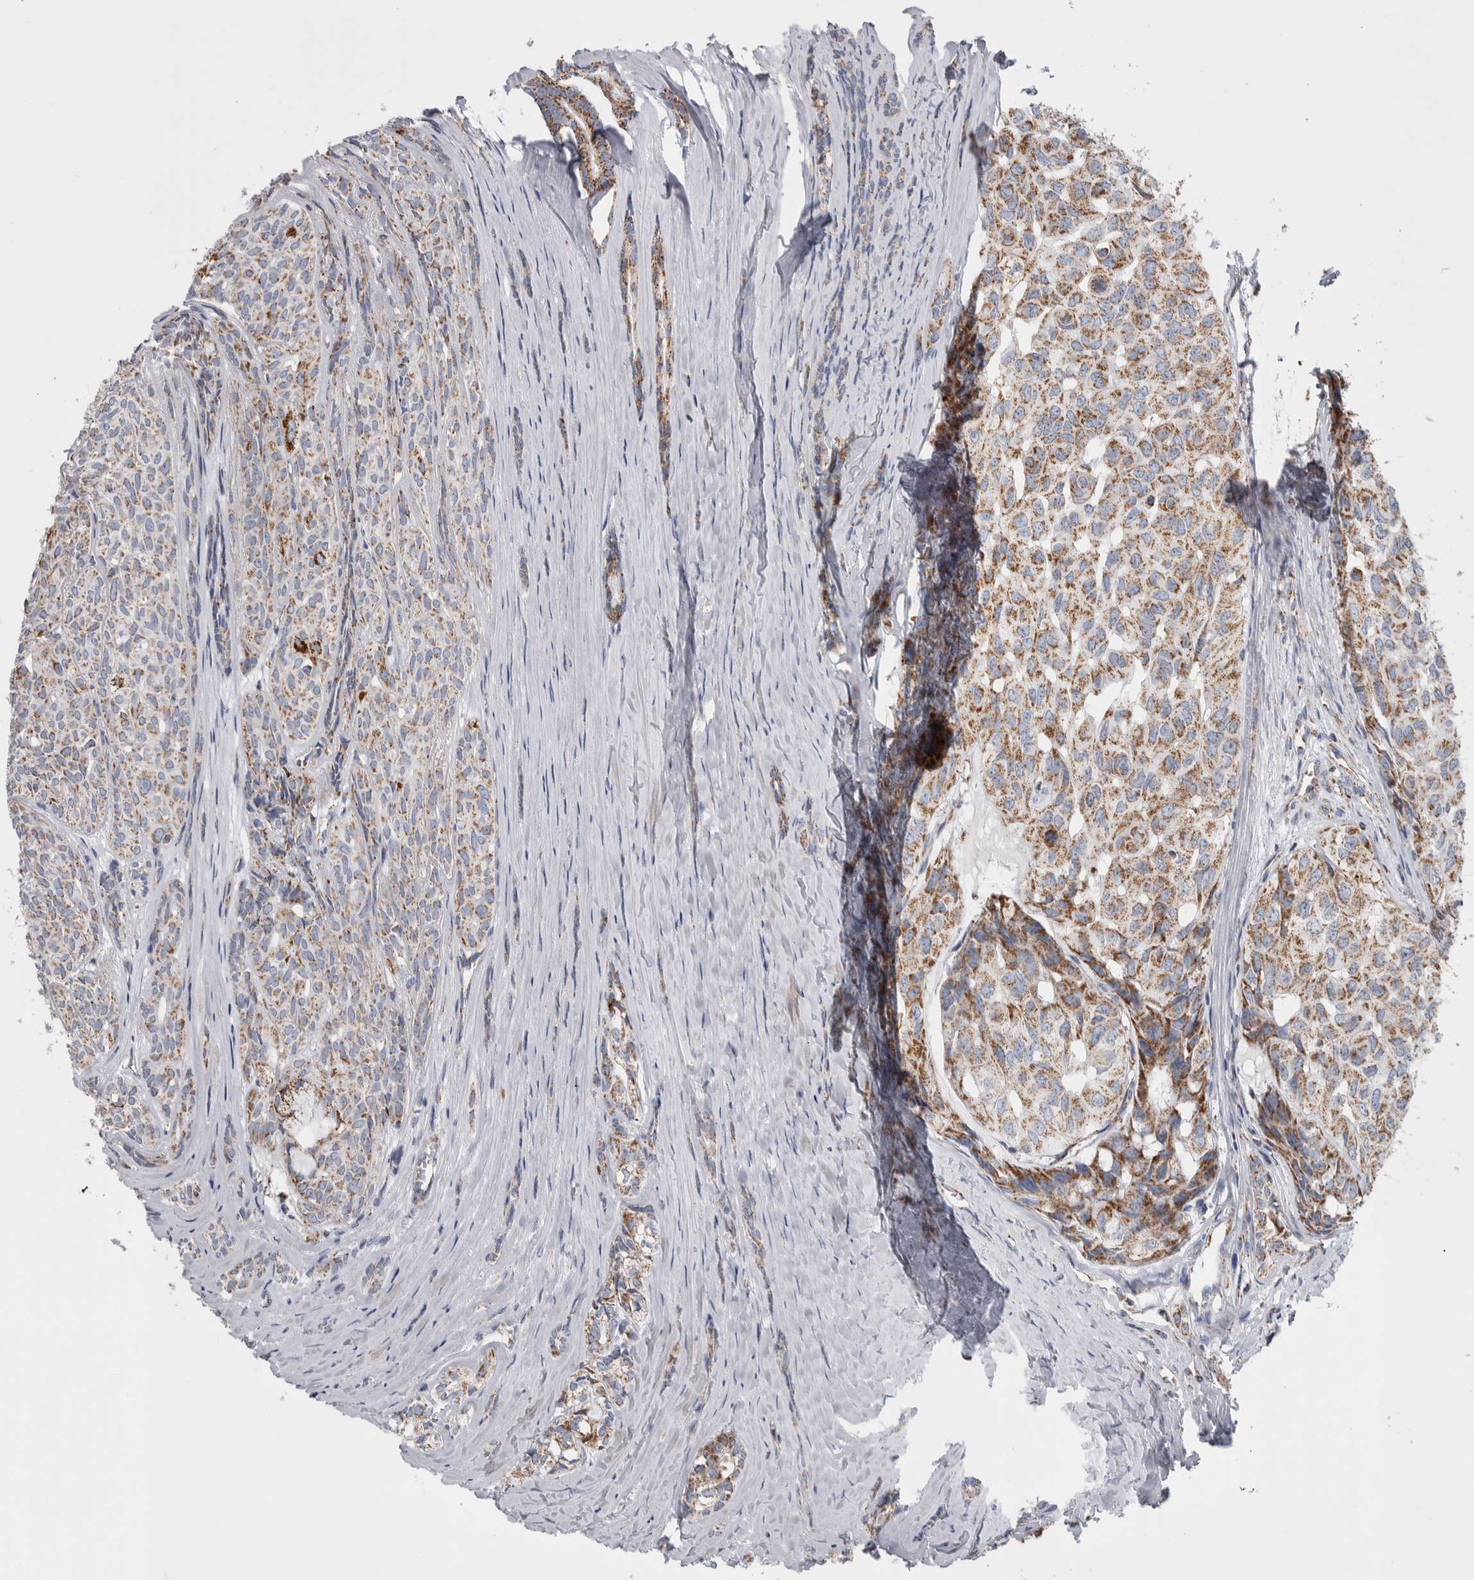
{"staining": {"intensity": "moderate", "quantity": ">75%", "location": "cytoplasmic/membranous"}, "tissue": "head and neck cancer", "cell_type": "Tumor cells", "image_type": "cancer", "snomed": [{"axis": "morphology", "description": "Adenocarcinoma, NOS"}, {"axis": "topography", "description": "Salivary gland, NOS"}, {"axis": "topography", "description": "Head-Neck"}], "caption": "The histopathology image exhibits a brown stain indicating the presence of a protein in the cytoplasmic/membranous of tumor cells in adenocarcinoma (head and neck).", "gene": "ETFA", "patient": {"sex": "female", "age": 76}}